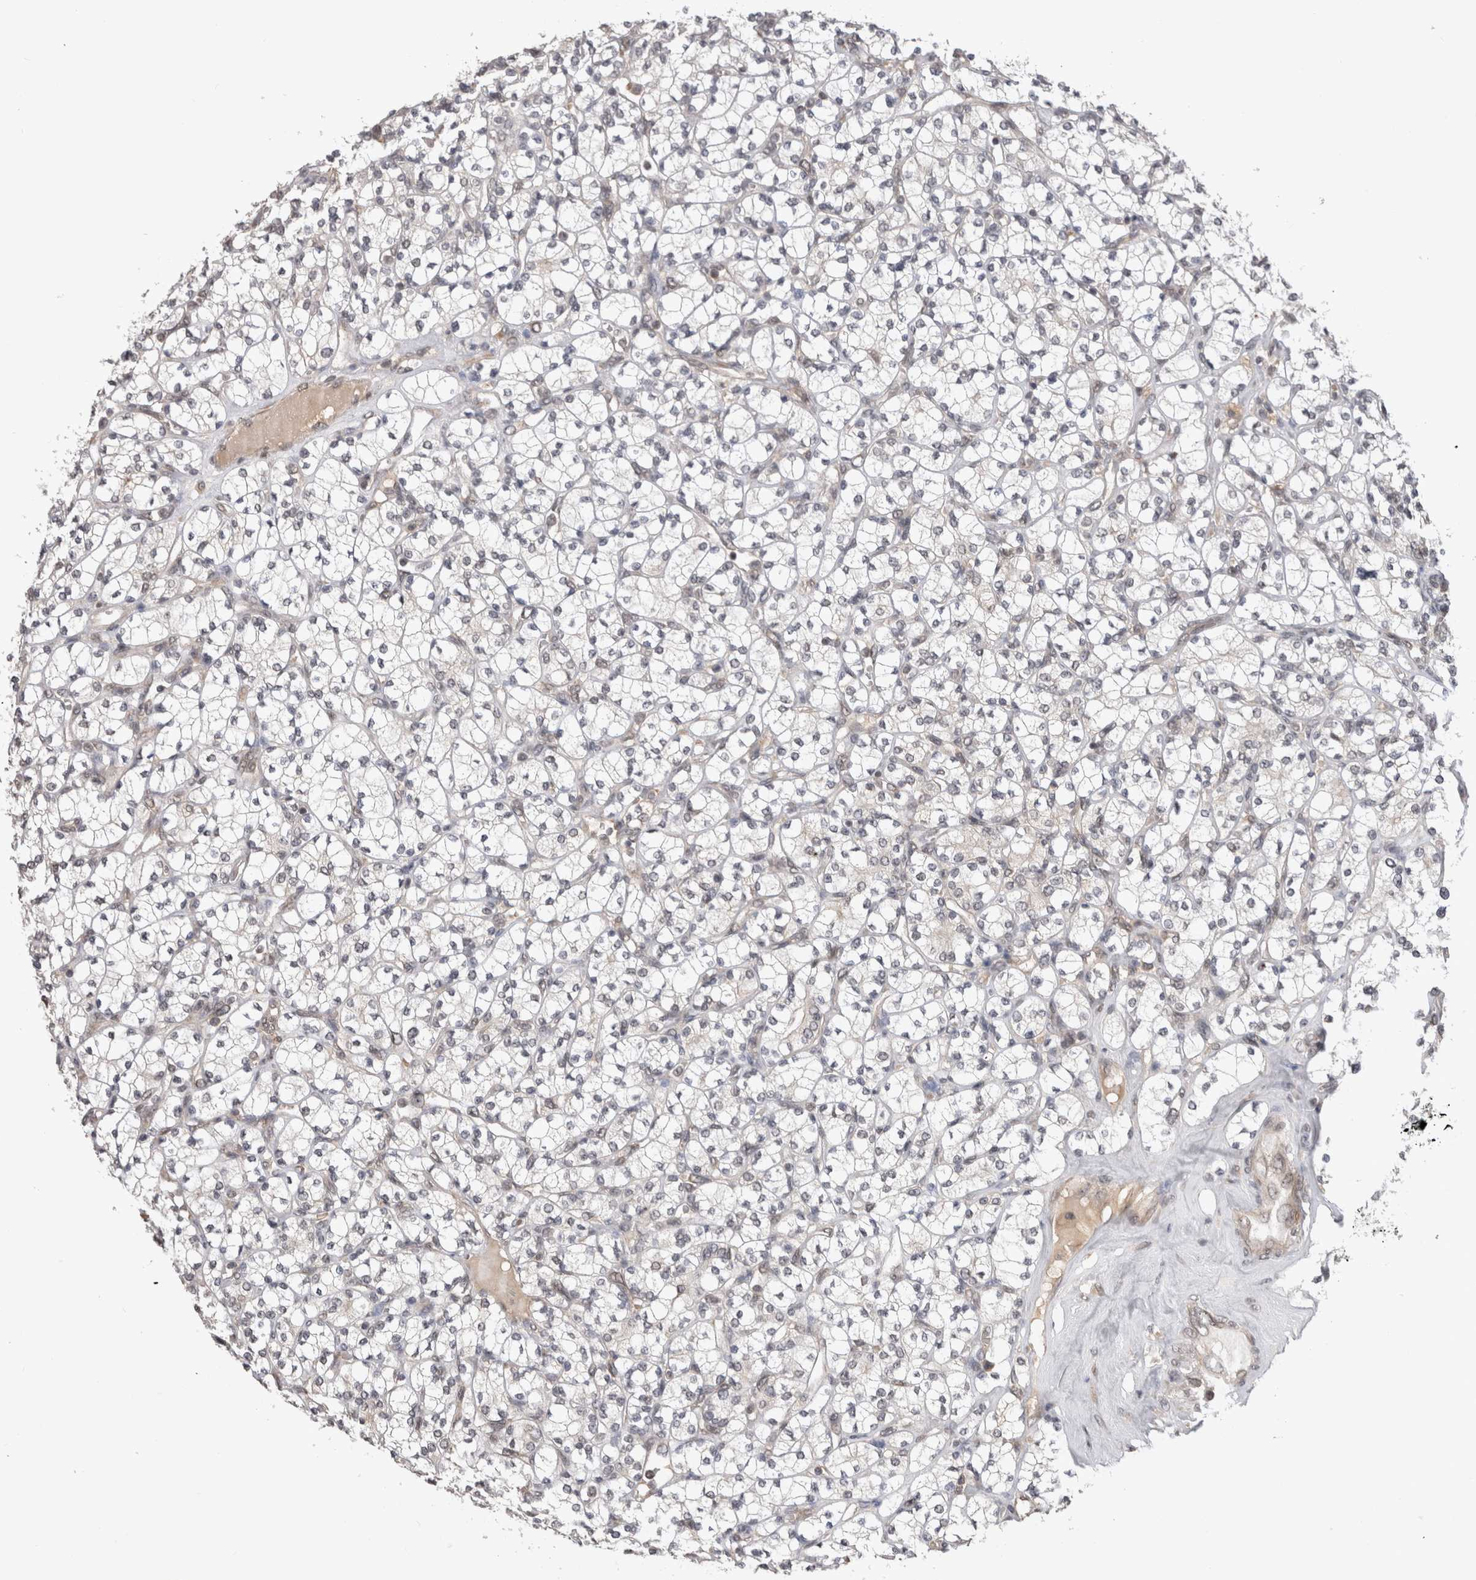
{"staining": {"intensity": "negative", "quantity": "none", "location": "none"}, "tissue": "renal cancer", "cell_type": "Tumor cells", "image_type": "cancer", "snomed": [{"axis": "morphology", "description": "Adenocarcinoma, NOS"}, {"axis": "topography", "description": "Kidney"}], "caption": "Tumor cells show no significant protein staining in renal cancer.", "gene": "TMEM65", "patient": {"sex": "male", "age": 77}}